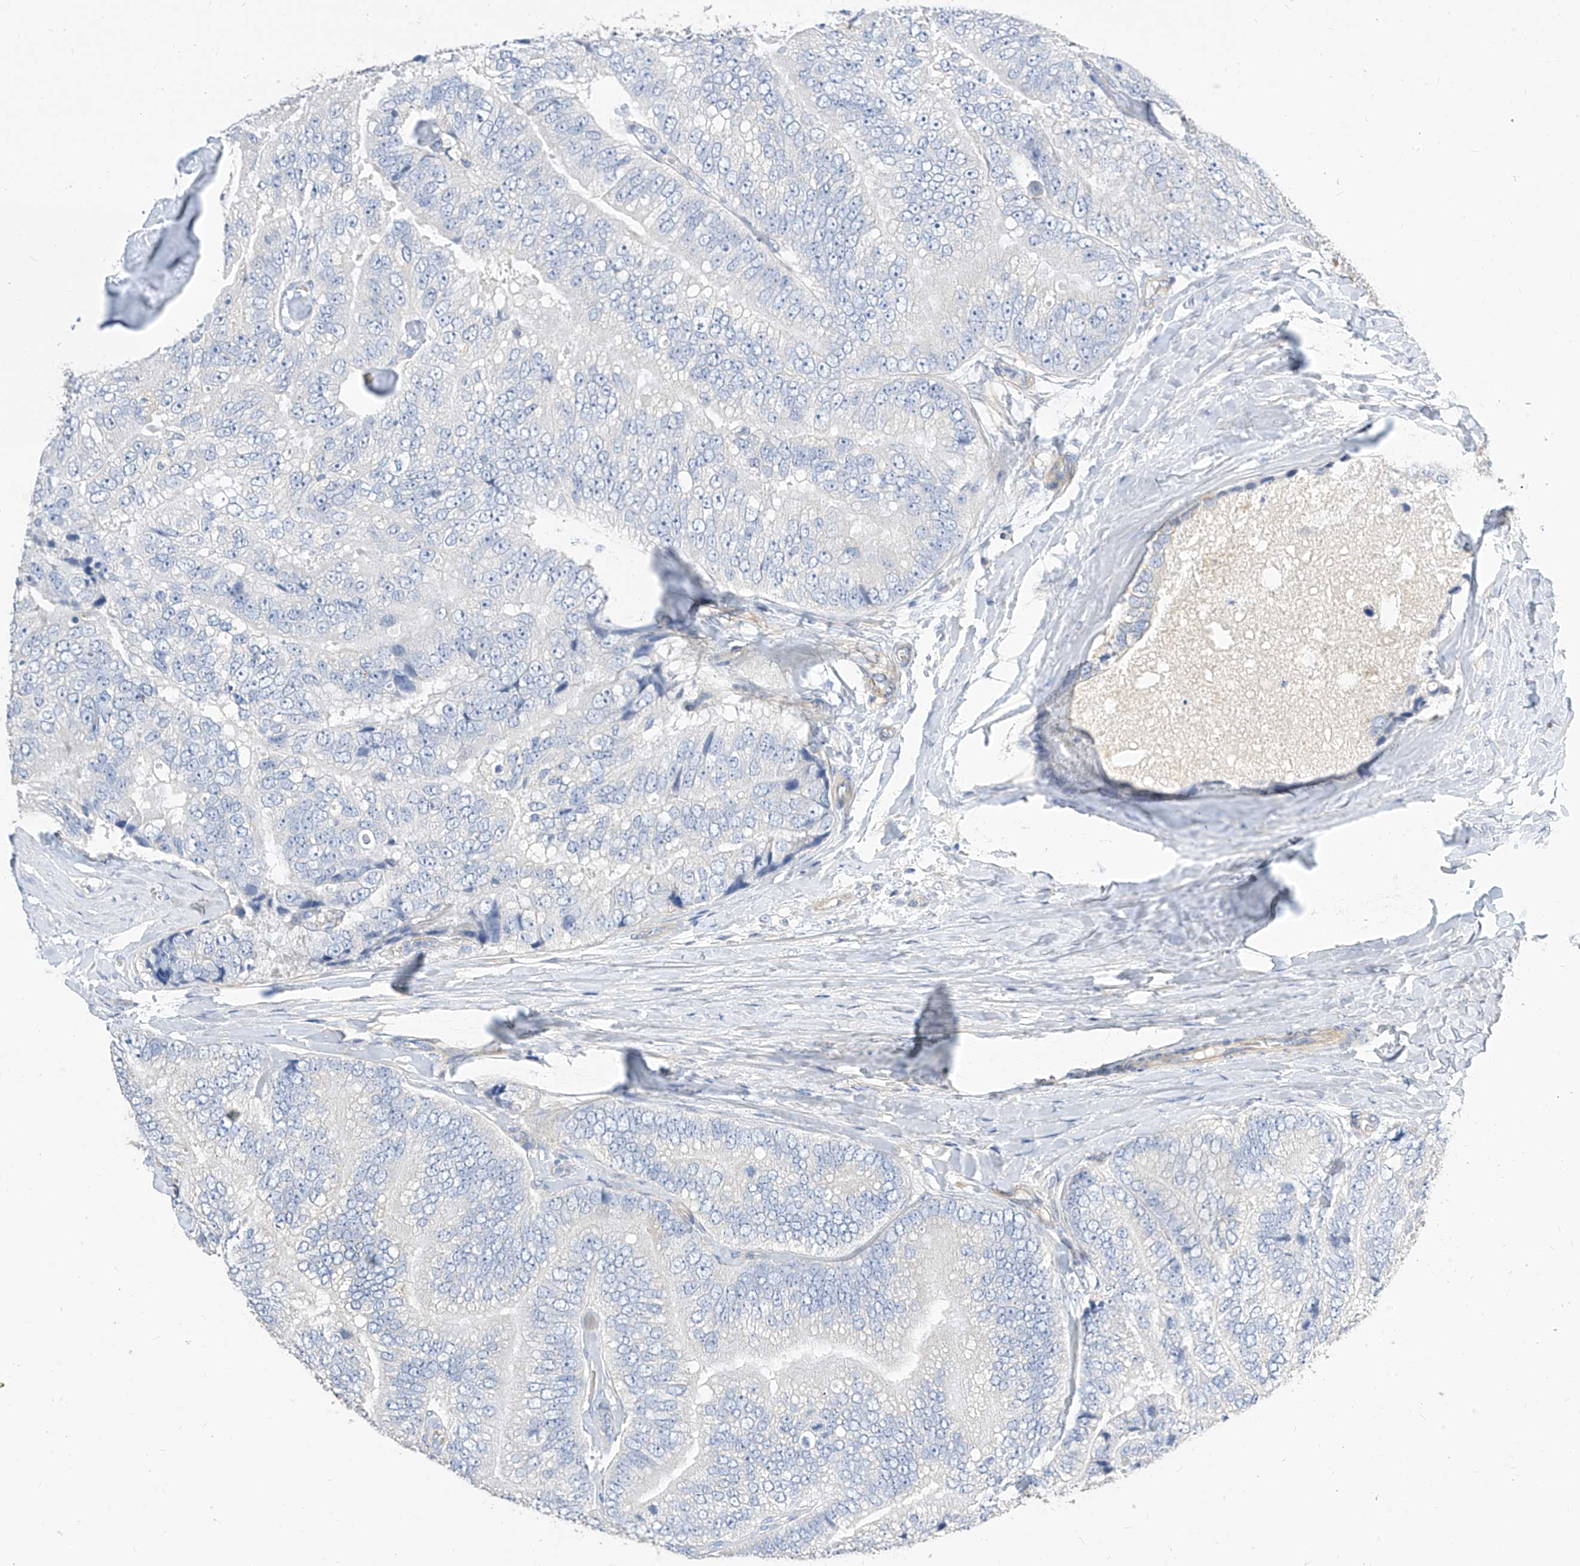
{"staining": {"intensity": "negative", "quantity": "none", "location": "none"}, "tissue": "prostate cancer", "cell_type": "Tumor cells", "image_type": "cancer", "snomed": [{"axis": "morphology", "description": "Adenocarcinoma, High grade"}, {"axis": "topography", "description": "Prostate"}], "caption": "The histopathology image exhibits no staining of tumor cells in prostate cancer.", "gene": "SCGB2A1", "patient": {"sex": "male", "age": 70}}